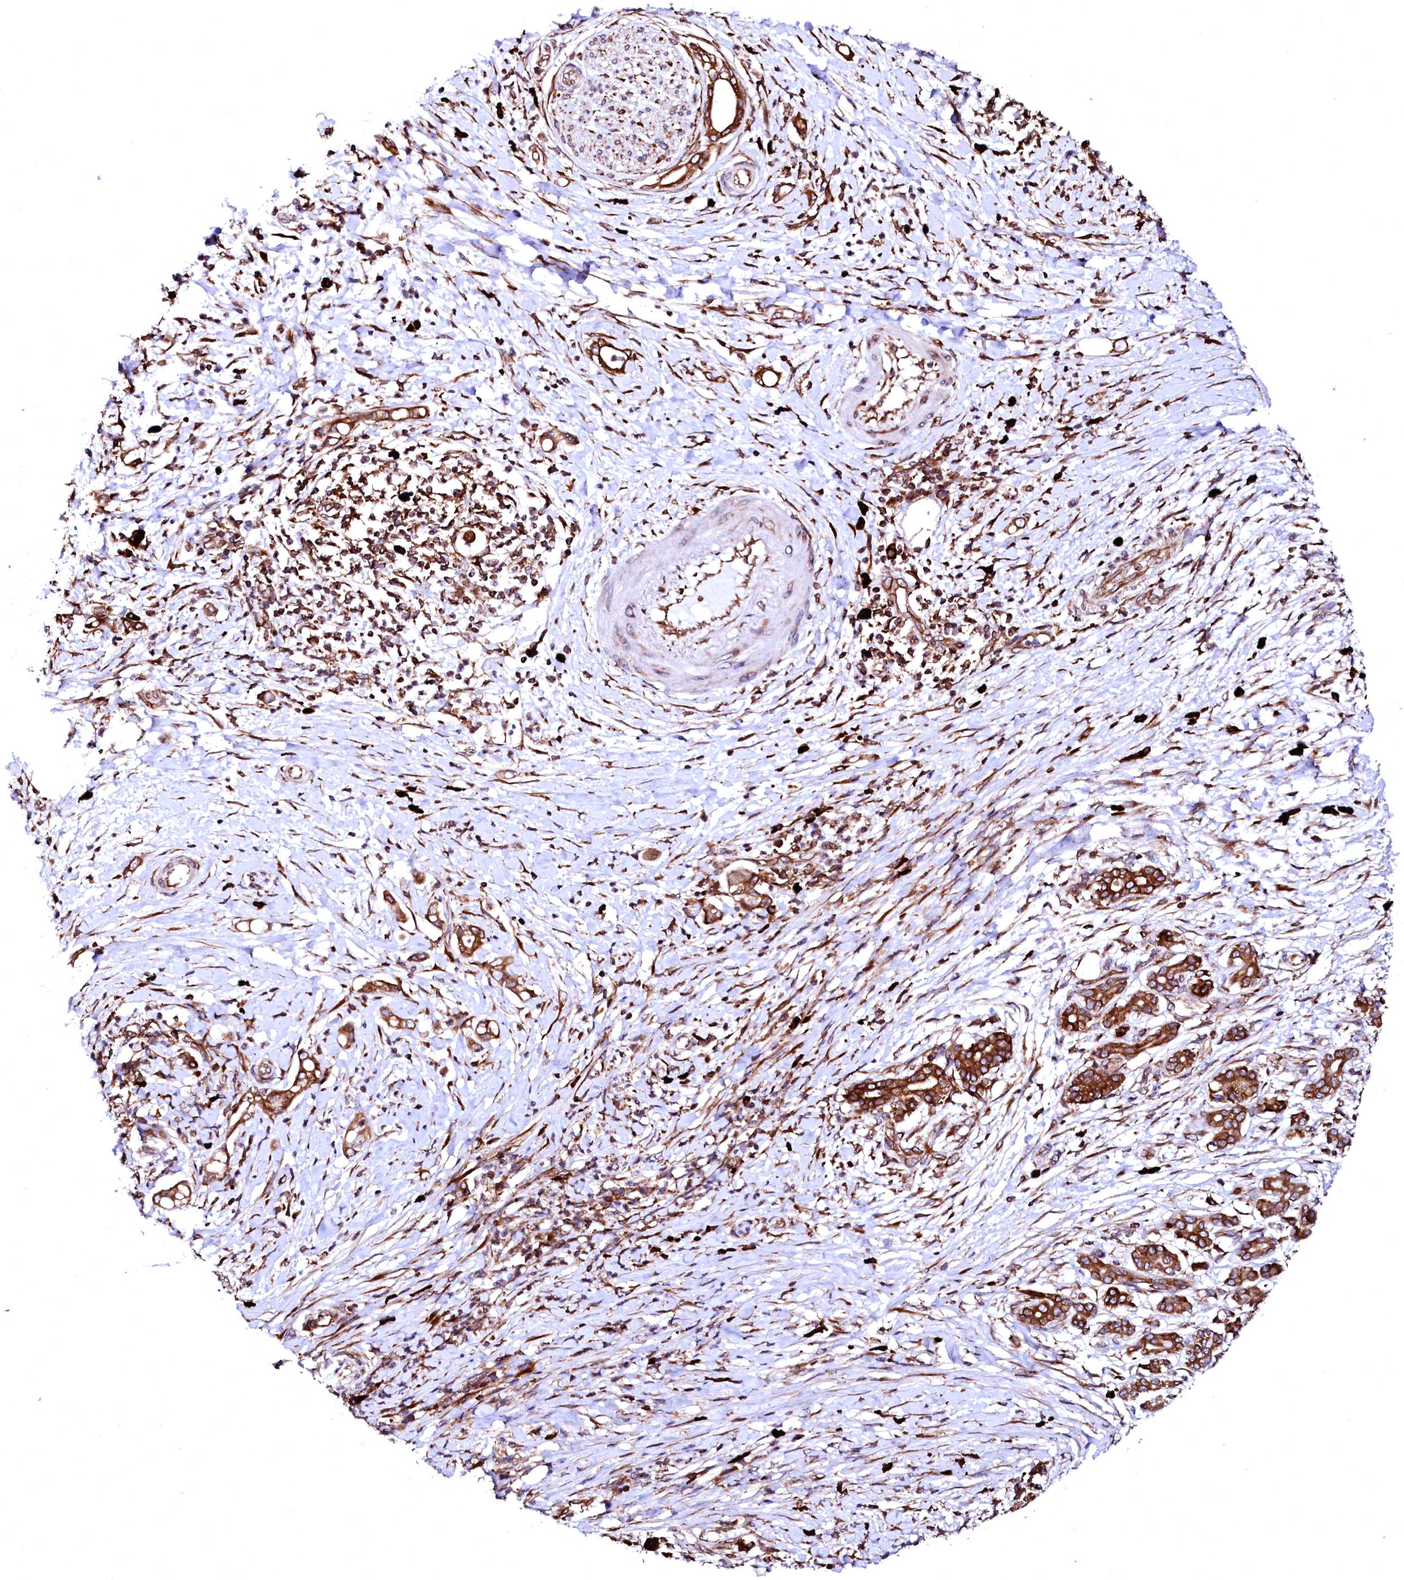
{"staining": {"intensity": "strong", "quantity": ">75%", "location": "cytoplasmic/membranous"}, "tissue": "pancreatic cancer", "cell_type": "Tumor cells", "image_type": "cancer", "snomed": [{"axis": "morphology", "description": "Adenocarcinoma, NOS"}, {"axis": "topography", "description": "Pancreas"}], "caption": "Immunohistochemistry photomicrograph of neoplastic tissue: human pancreatic adenocarcinoma stained using IHC shows high levels of strong protein expression localized specifically in the cytoplasmic/membranous of tumor cells, appearing as a cytoplasmic/membranous brown color.", "gene": "DERL1", "patient": {"sex": "female", "age": 55}}